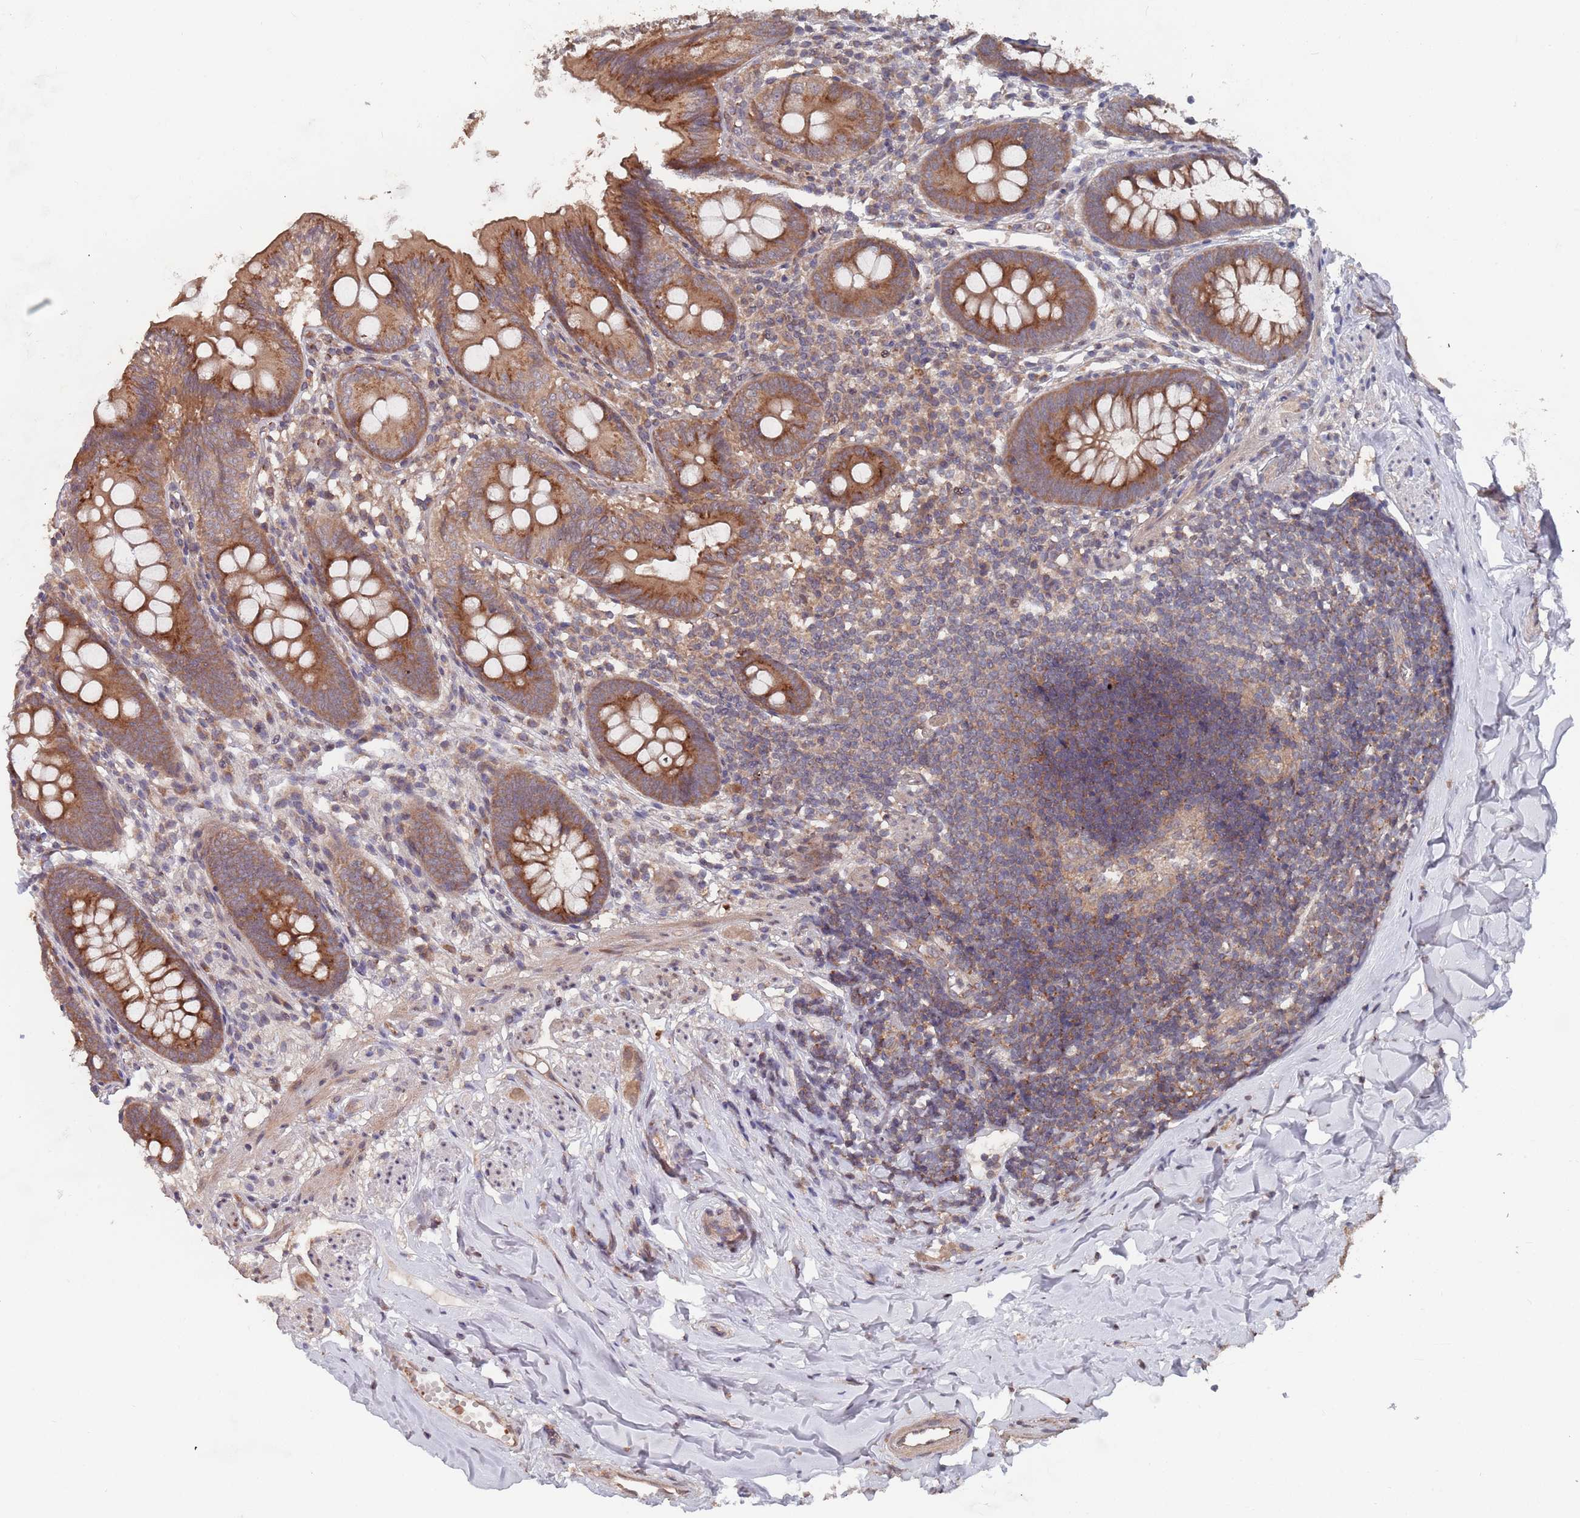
{"staining": {"intensity": "strong", "quantity": ">75%", "location": "cytoplasmic/membranous"}, "tissue": "appendix", "cell_type": "Glandular cells", "image_type": "normal", "snomed": [{"axis": "morphology", "description": "Normal tissue, NOS"}, {"axis": "topography", "description": "Appendix"}], "caption": "Appendix stained with DAB IHC demonstrates high levels of strong cytoplasmic/membranous expression in about >75% of glandular cells. Nuclei are stained in blue.", "gene": "UNC45A", "patient": {"sex": "female", "age": 51}}